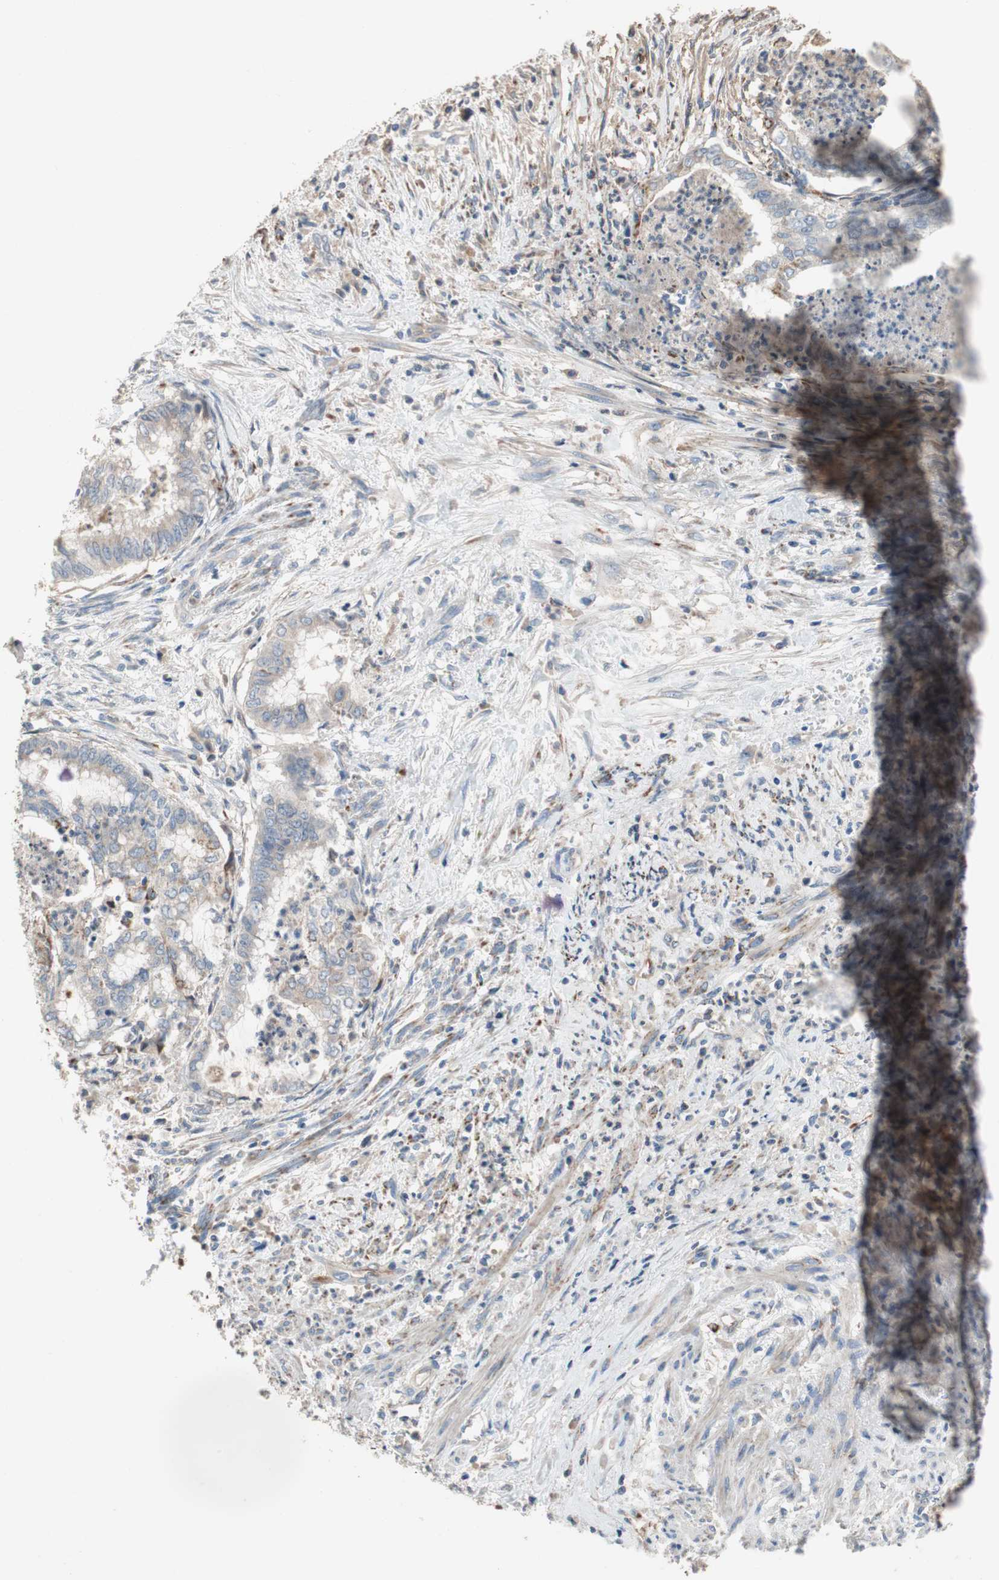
{"staining": {"intensity": "weak", "quantity": "<25%", "location": "cytoplasmic/membranous"}, "tissue": "endometrial cancer", "cell_type": "Tumor cells", "image_type": "cancer", "snomed": [{"axis": "morphology", "description": "Necrosis, NOS"}, {"axis": "morphology", "description": "Adenocarcinoma, NOS"}, {"axis": "topography", "description": "Endometrium"}], "caption": "A photomicrograph of human endometrial cancer is negative for staining in tumor cells.", "gene": "ALPL", "patient": {"sex": "female", "age": 79}}